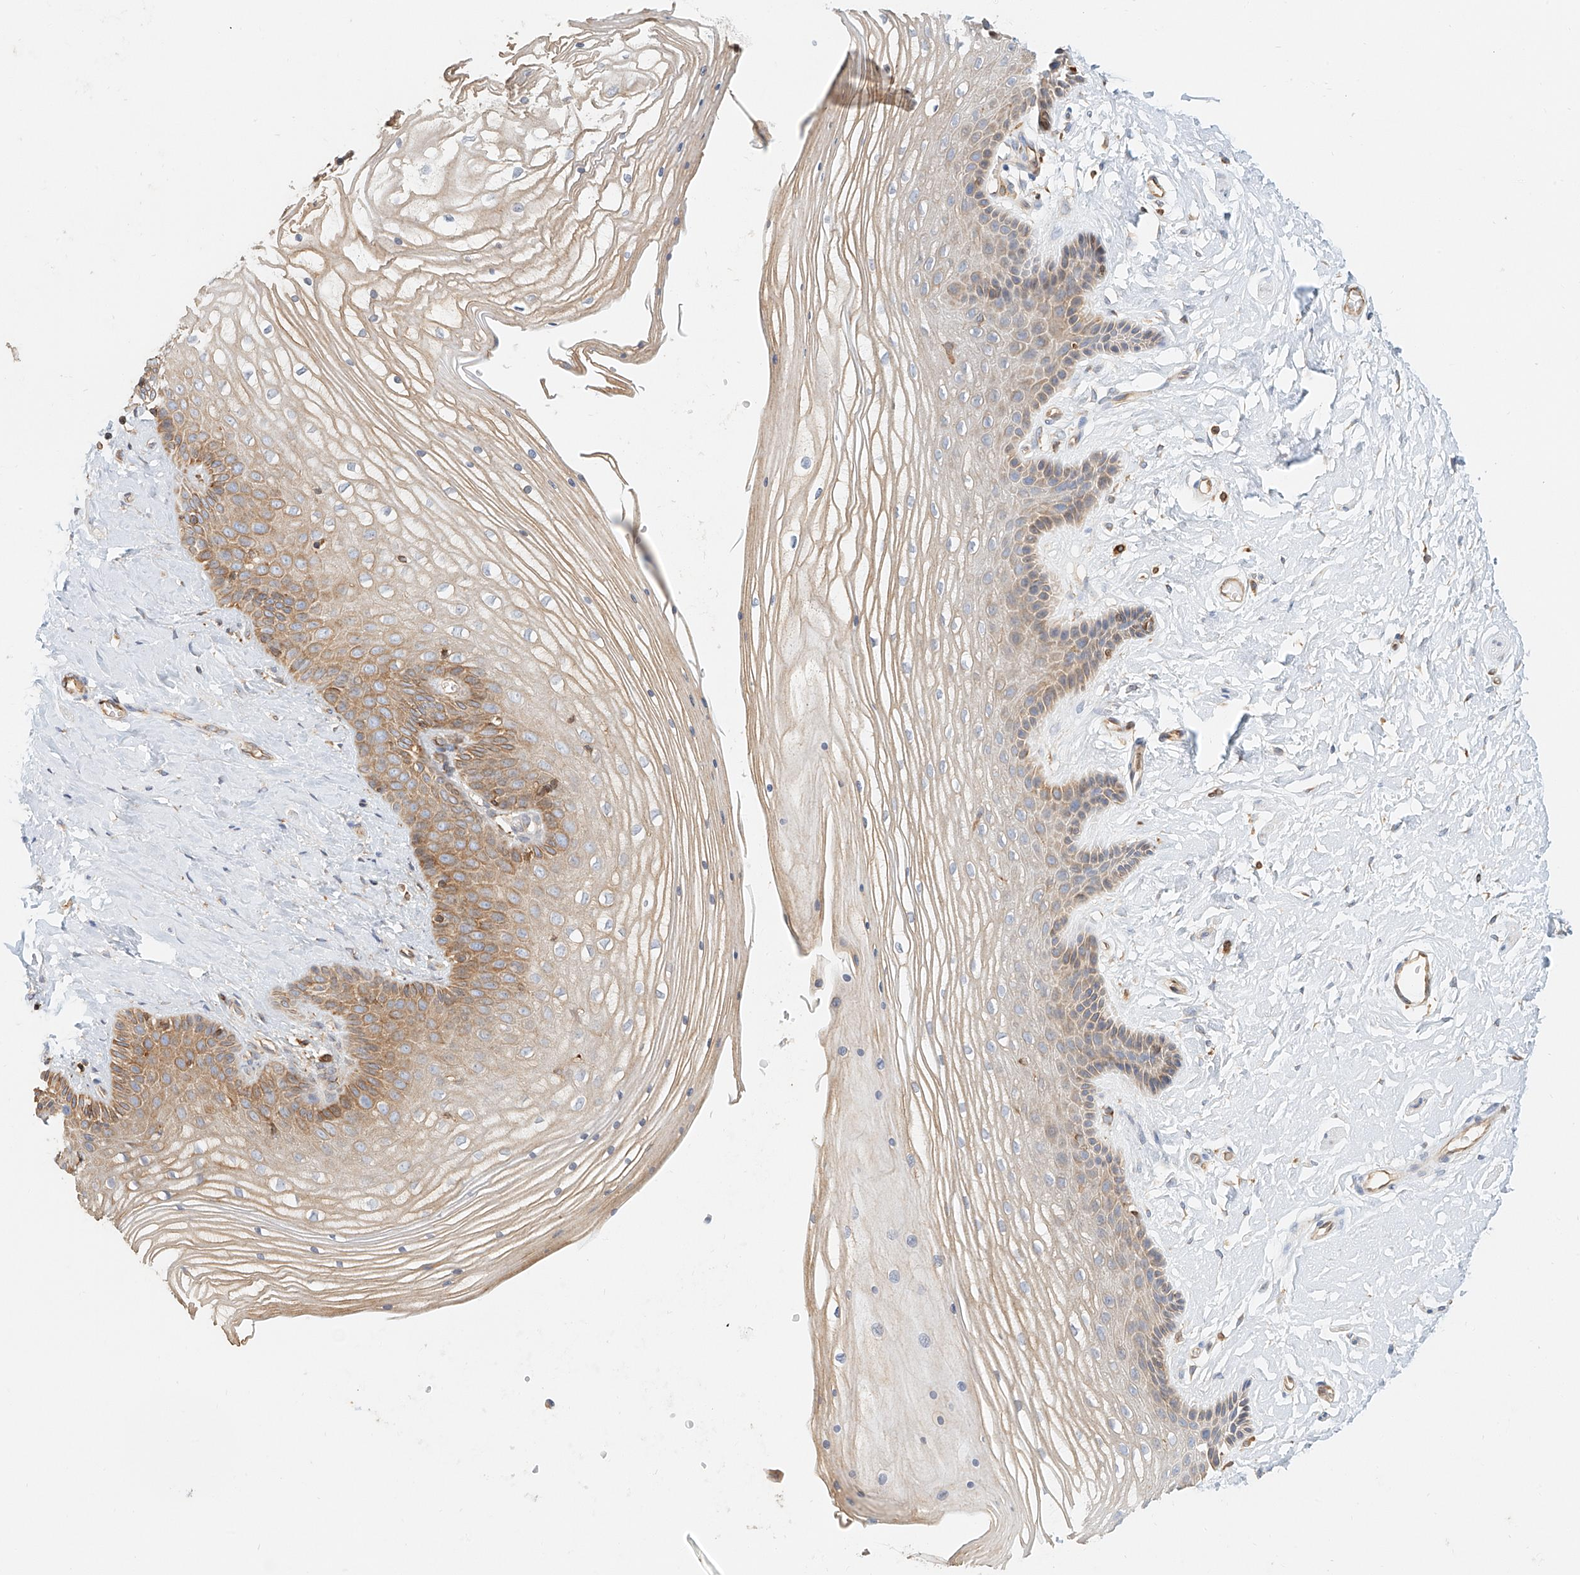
{"staining": {"intensity": "weak", "quantity": "25%-75%", "location": "cytoplasmic/membranous"}, "tissue": "vagina", "cell_type": "Squamous epithelial cells", "image_type": "normal", "snomed": [{"axis": "morphology", "description": "Normal tissue, NOS"}, {"axis": "topography", "description": "Vagina"}, {"axis": "topography", "description": "Cervix"}], "caption": "Brown immunohistochemical staining in normal human vagina shows weak cytoplasmic/membranous positivity in approximately 25%-75% of squamous epithelial cells. The protein of interest is shown in brown color, while the nuclei are stained blue.", "gene": "DHRS7", "patient": {"sex": "female", "age": 40}}